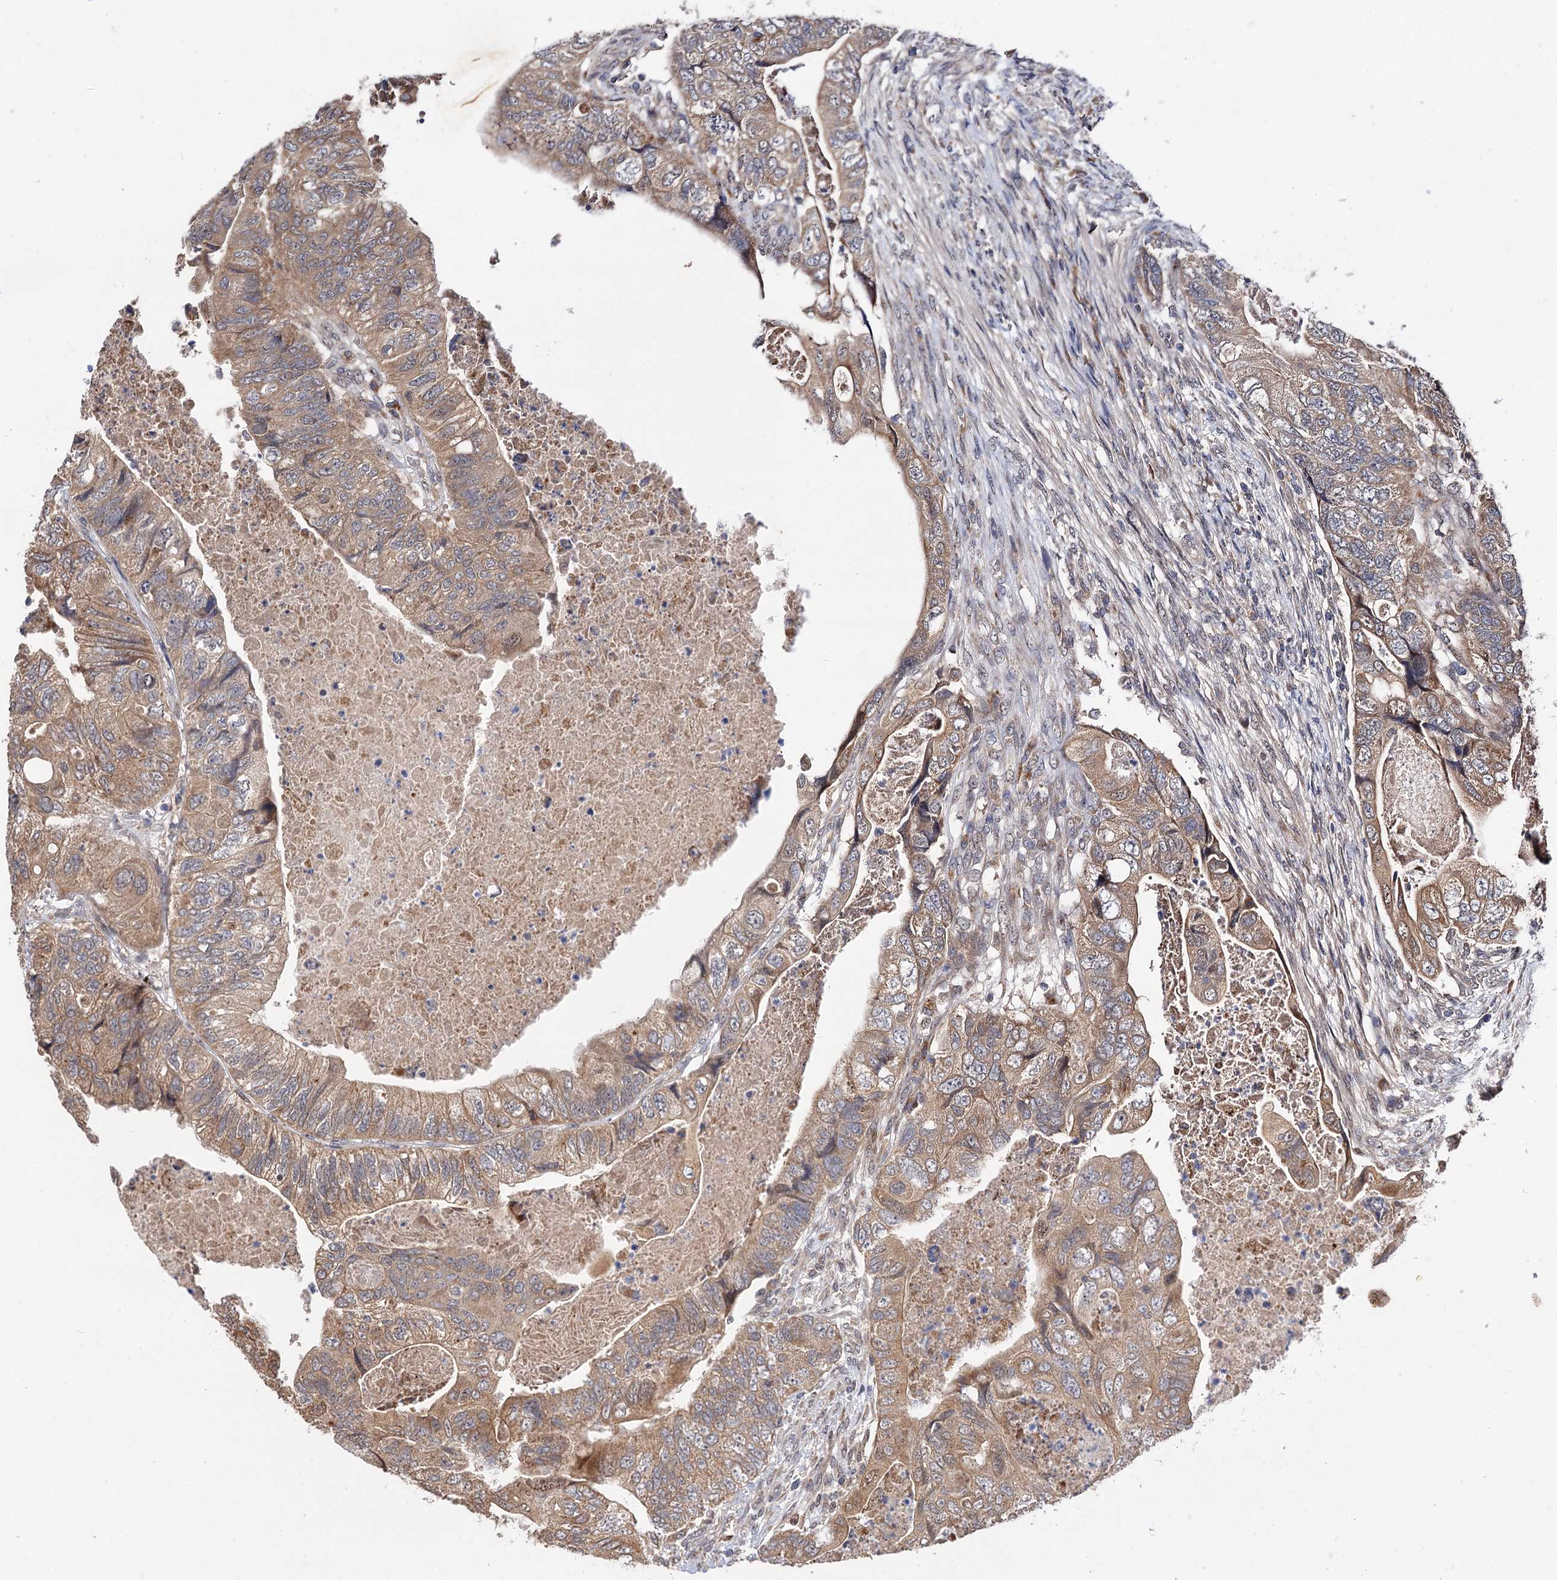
{"staining": {"intensity": "moderate", "quantity": ">75%", "location": "cytoplasmic/membranous"}, "tissue": "colorectal cancer", "cell_type": "Tumor cells", "image_type": "cancer", "snomed": [{"axis": "morphology", "description": "Adenocarcinoma, NOS"}, {"axis": "topography", "description": "Rectum"}], "caption": "Immunohistochemistry of human colorectal cancer (adenocarcinoma) reveals medium levels of moderate cytoplasmic/membranous positivity in about >75% of tumor cells.", "gene": "FBXW8", "patient": {"sex": "male", "age": 63}}